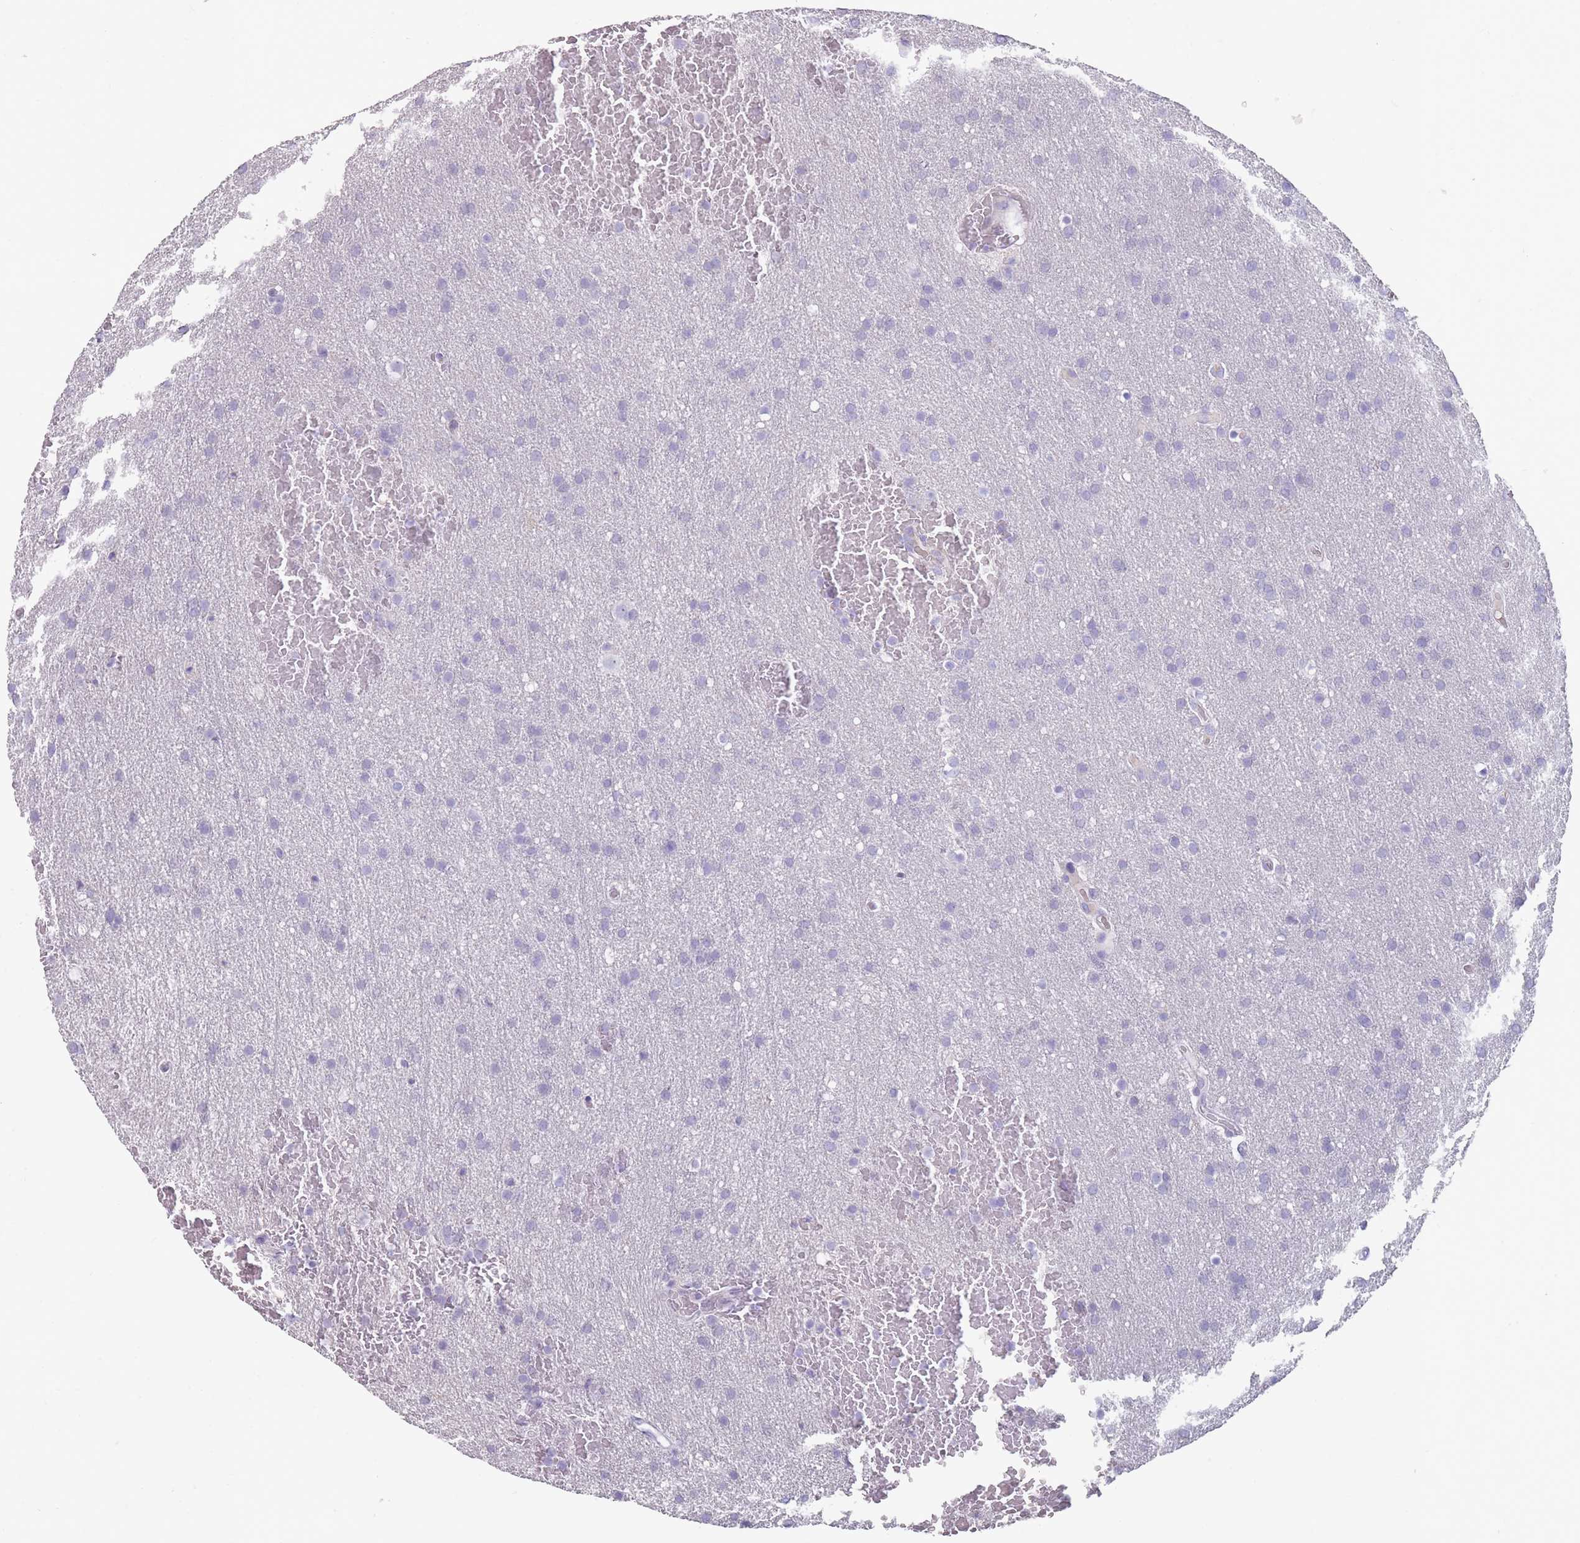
{"staining": {"intensity": "negative", "quantity": "none", "location": "none"}, "tissue": "glioma", "cell_type": "Tumor cells", "image_type": "cancer", "snomed": [{"axis": "morphology", "description": "Glioma, malignant, Low grade"}, {"axis": "topography", "description": "Brain"}], "caption": "A micrograph of human glioma is negative for staining in tumor cells.", "gene": "RHBG", "patient": {"sex": "female", "age": 32}}